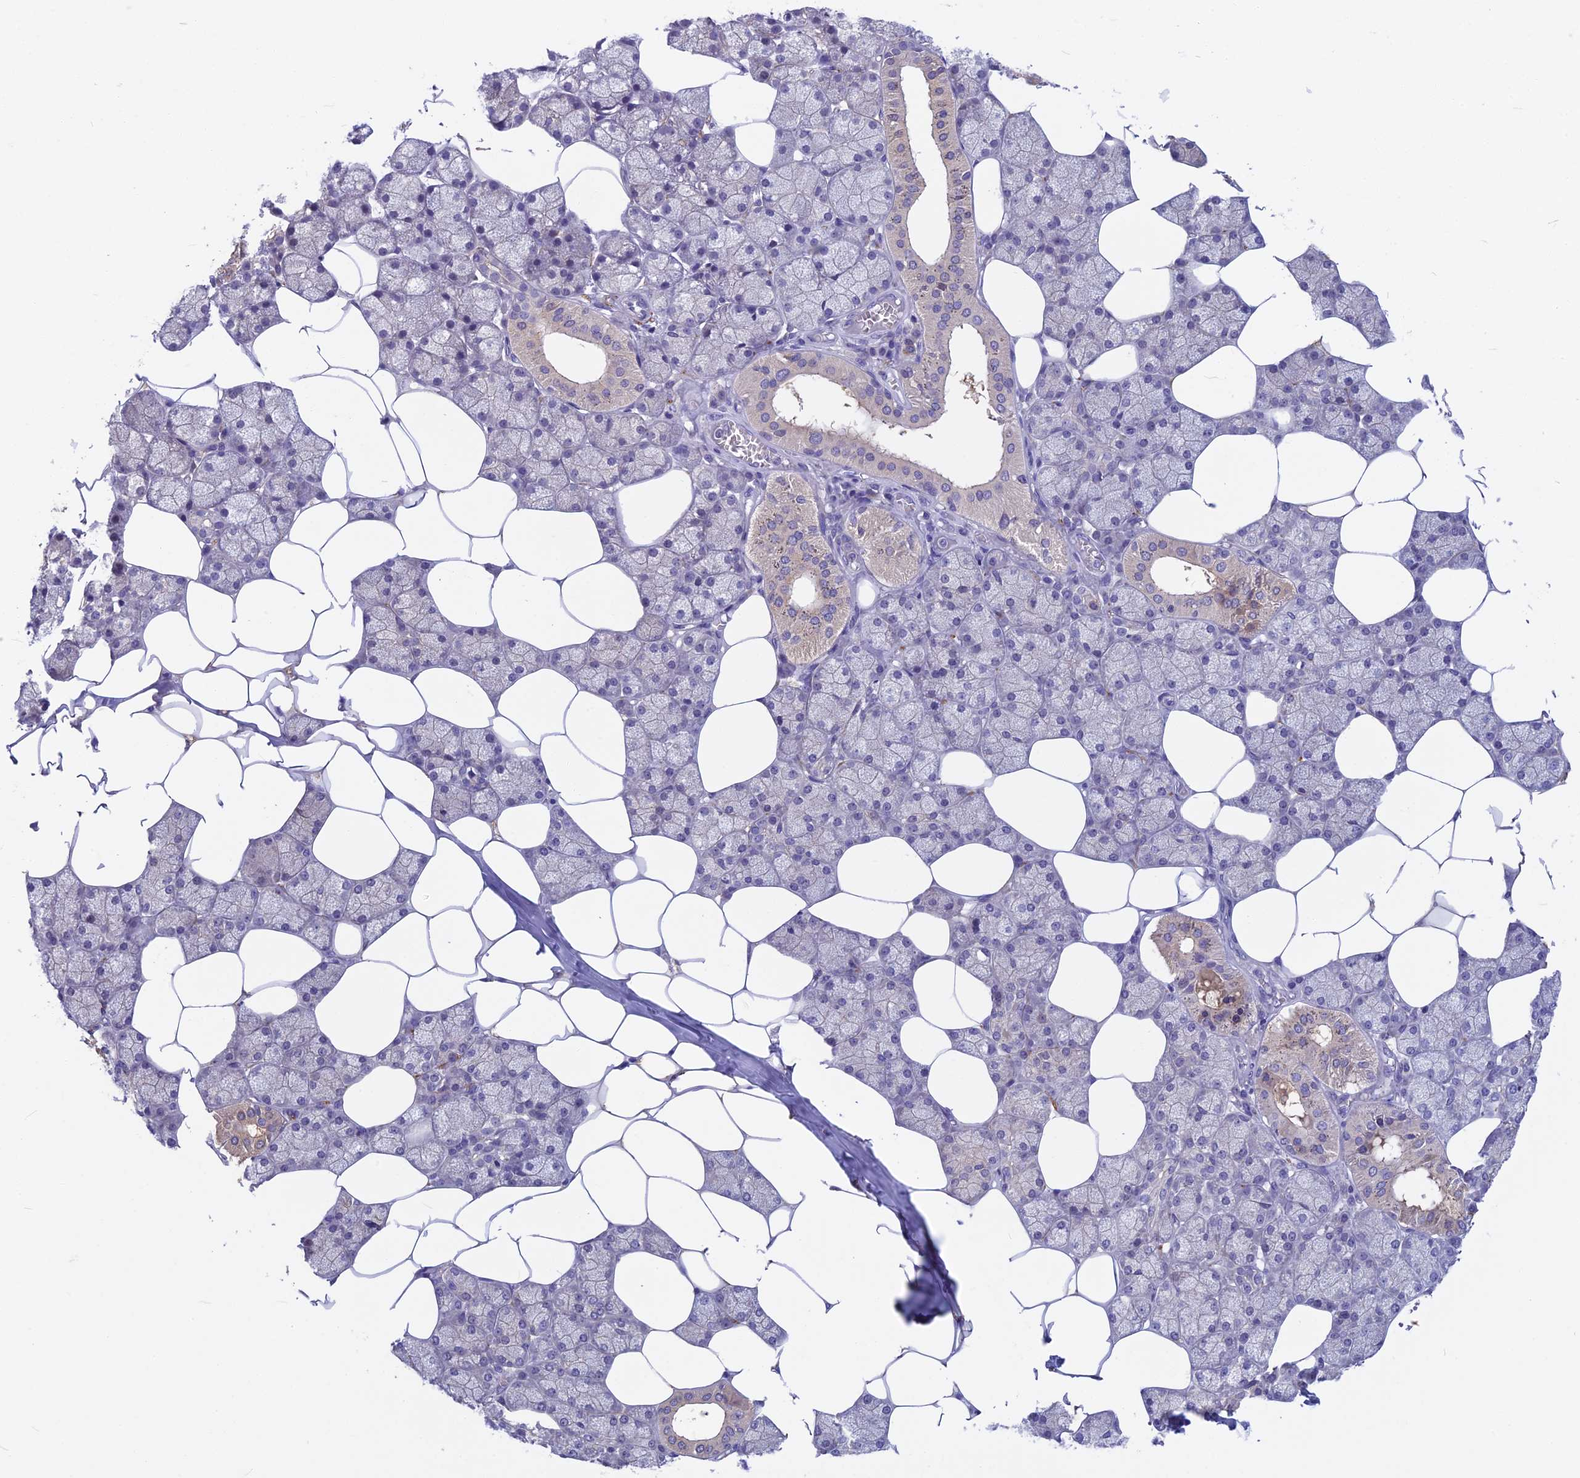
{"staining": {"intensity": "negative", "quantity": "none", "location": "none"}, "tissue": "salivary gland", "cell_type": "Glandular cells", "image_type": "normal", "snomed": [{"axis": "morphology", "description": "Normal tissue, NOS"}, {"axis": "topography", "description": "Salivary gland"}], "caption": "Immunohistochemistry histopathology image of normal salivary gland stained for a protein (brown), which shows no expression in glandular cells. (Stains: DAB (3,3'-diaminobenzidine) immunohistochemistry (IHC) with hematoxylin counter stain, Microscopy: brightfield microscopy at high magnification).", "gene": "SNAP91", "patient": {"sex": "male", "age": 62}}